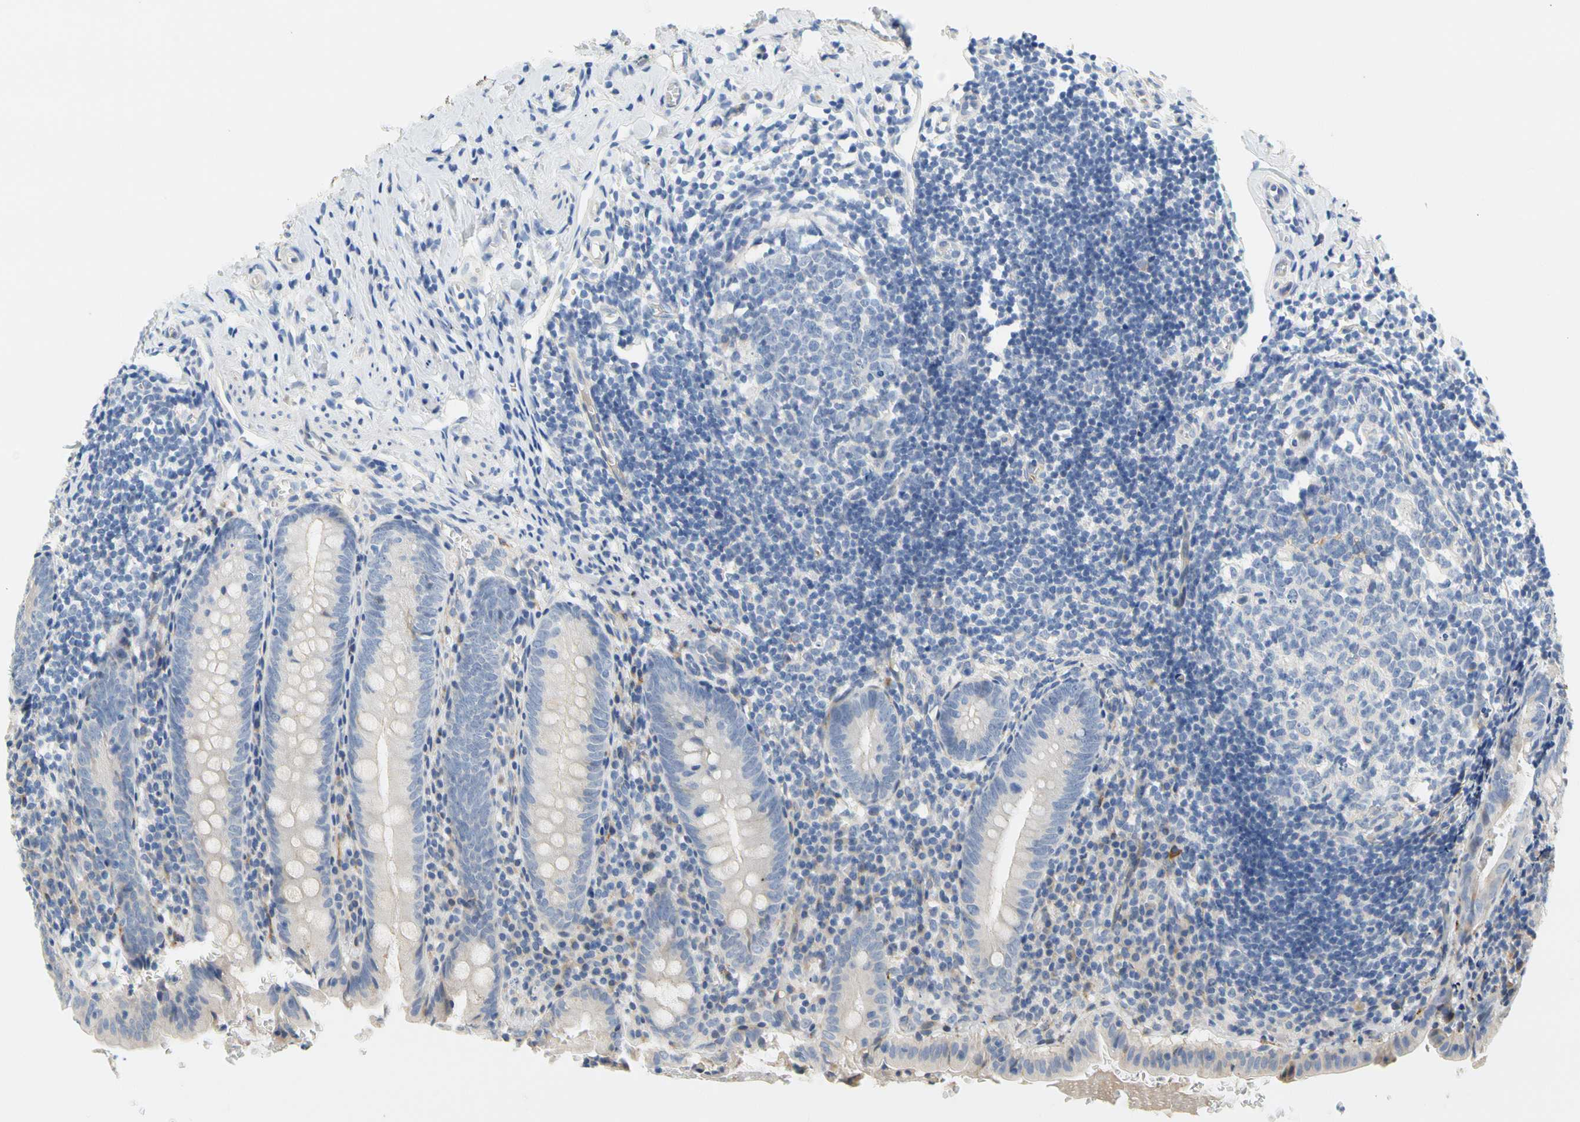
{"staining": {"intensity": "negative", "quantity": "none", "location": "none"}, "tissue": "appendix", "cell_type": "Glandular cells", "image_type": "normal", "snomed": [{"axis": "morphology", "description": "Normal tissue, NOS"}, {"axis": "topography", "description": "Appendix"}], "caption": "Protein analysis of benign appendix exhibits no significant staining in glandular cells.", "gene": "ZNF236", "patient": {"sex": "female", "age": 10}}